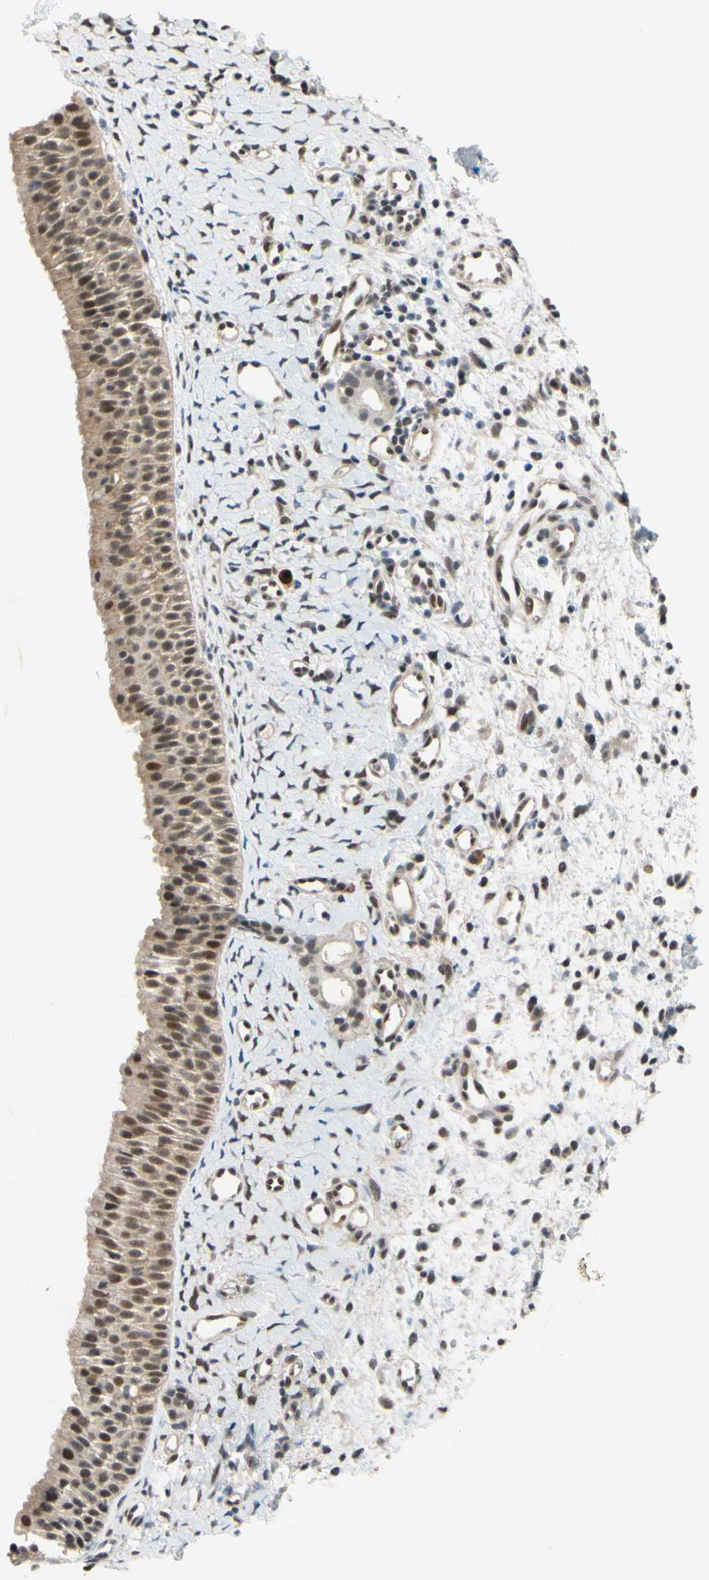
{"staining": {"intensity": "moderate", "quantity": ">75%", "location": "nuclear"}, "tissue": "nasopharynx", "cell_type": "Respiratory epithelial cells", "image_type": "normal", "snomed": [{"axis": "morphology", "description": "Normal tissue, NOS"}, {"axis": "topography", "description": "Nasopharynx"}], "caption": "Respiratory epithelial cells show moderate nuclear staining in about >75% of cells in benign nasopharynx.", "gene": "TAF4", "patient": {"sex": "male", "age": 22}}